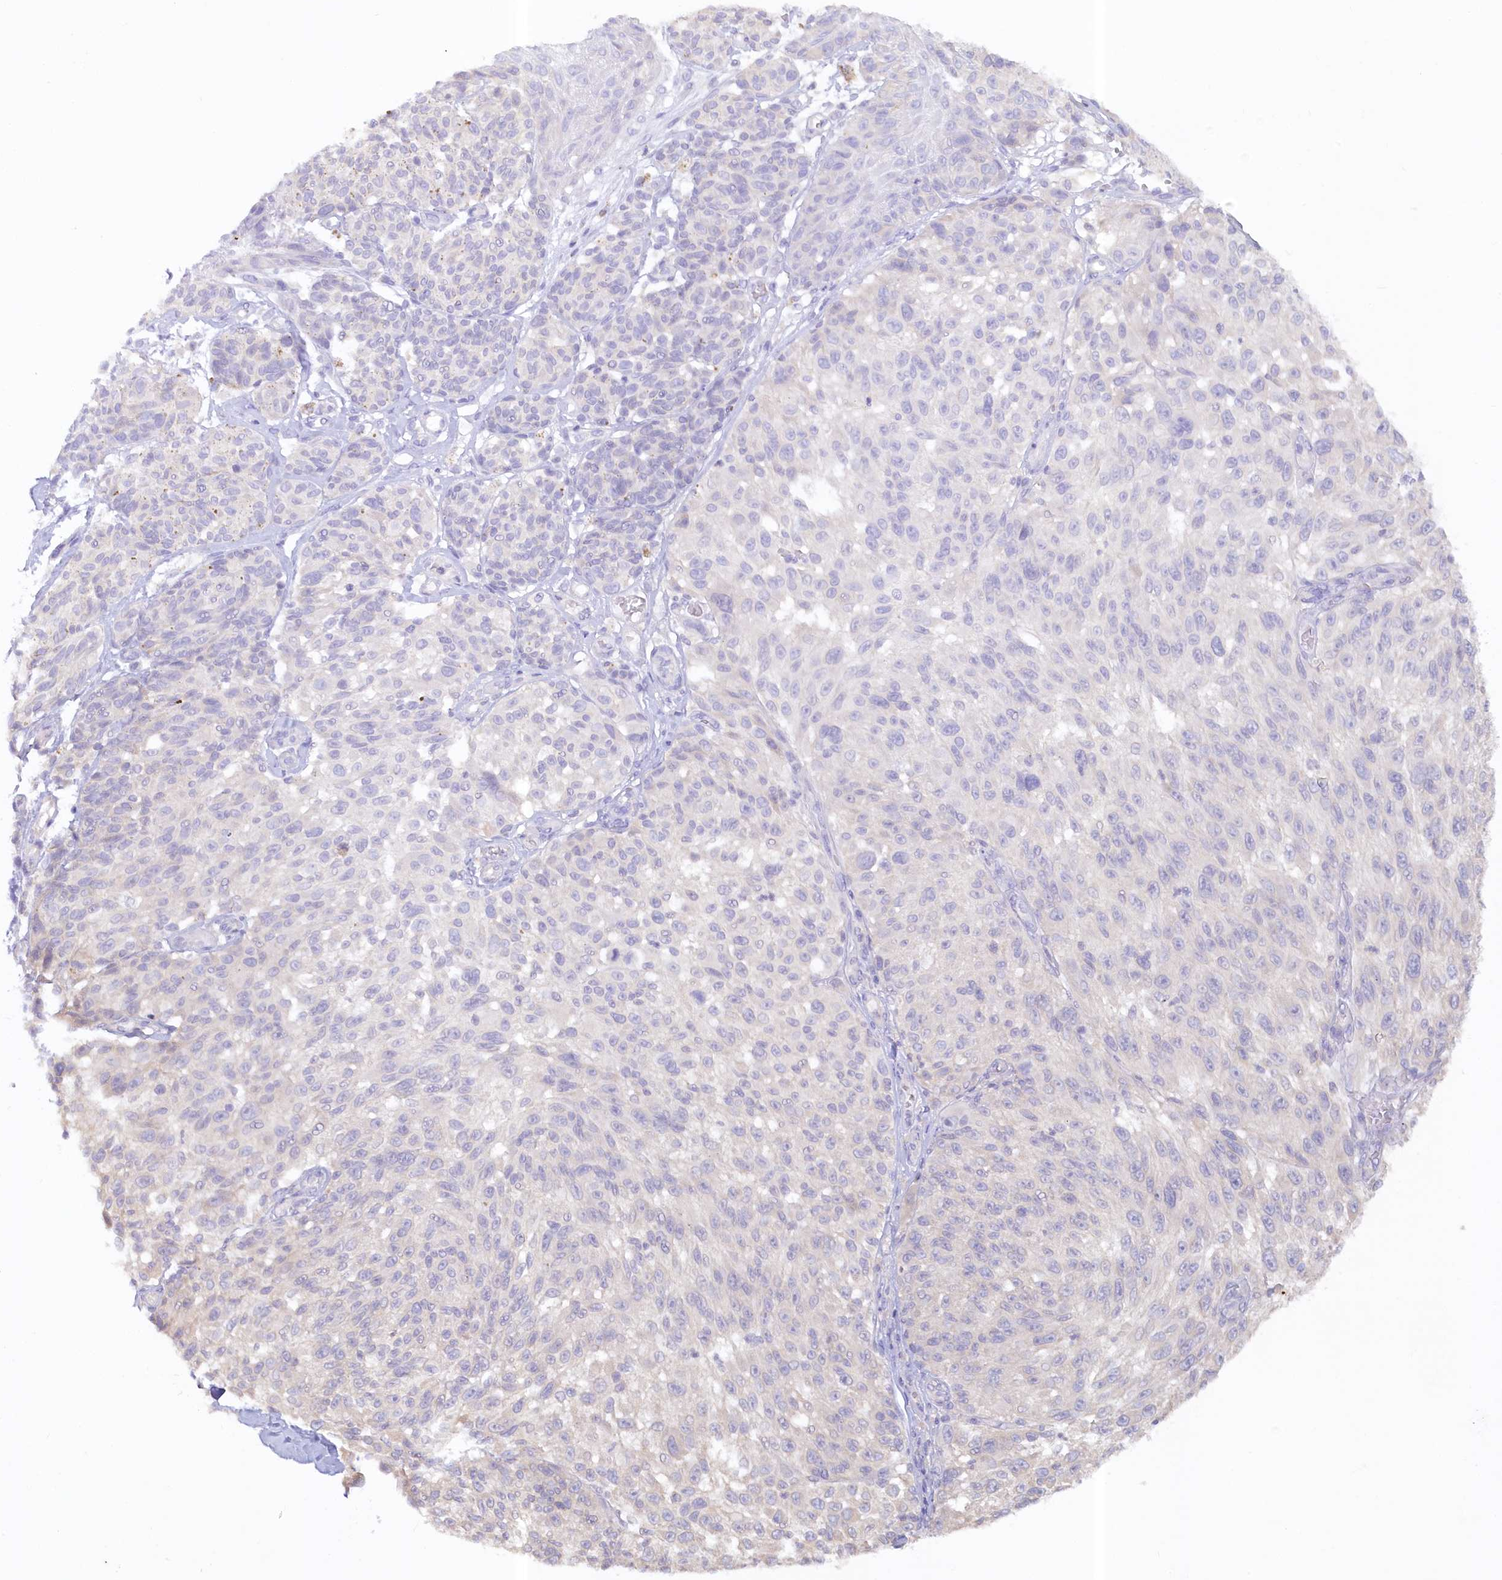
{"staining": {"intensity": "negative", "quantity": "none", "location": "none"}, "tissue": "melanoma", "cell_type": "Tumor cells", "image_type": "cancer", "snomed": [{"axis": "morphology", "description": "Malignant melanoma, NOS"}, {"axis": "topography", "description": "Skin"}], "caption": "Immunohistochemistry of human malignant melanoma reveals no expression in tumor cells. (DAB immunohistochemistry (IHC) visualized using brightfield microscopy, high magnification).", "gene": "PAIP2", "patient": {"sex": "male", "age": 83}}